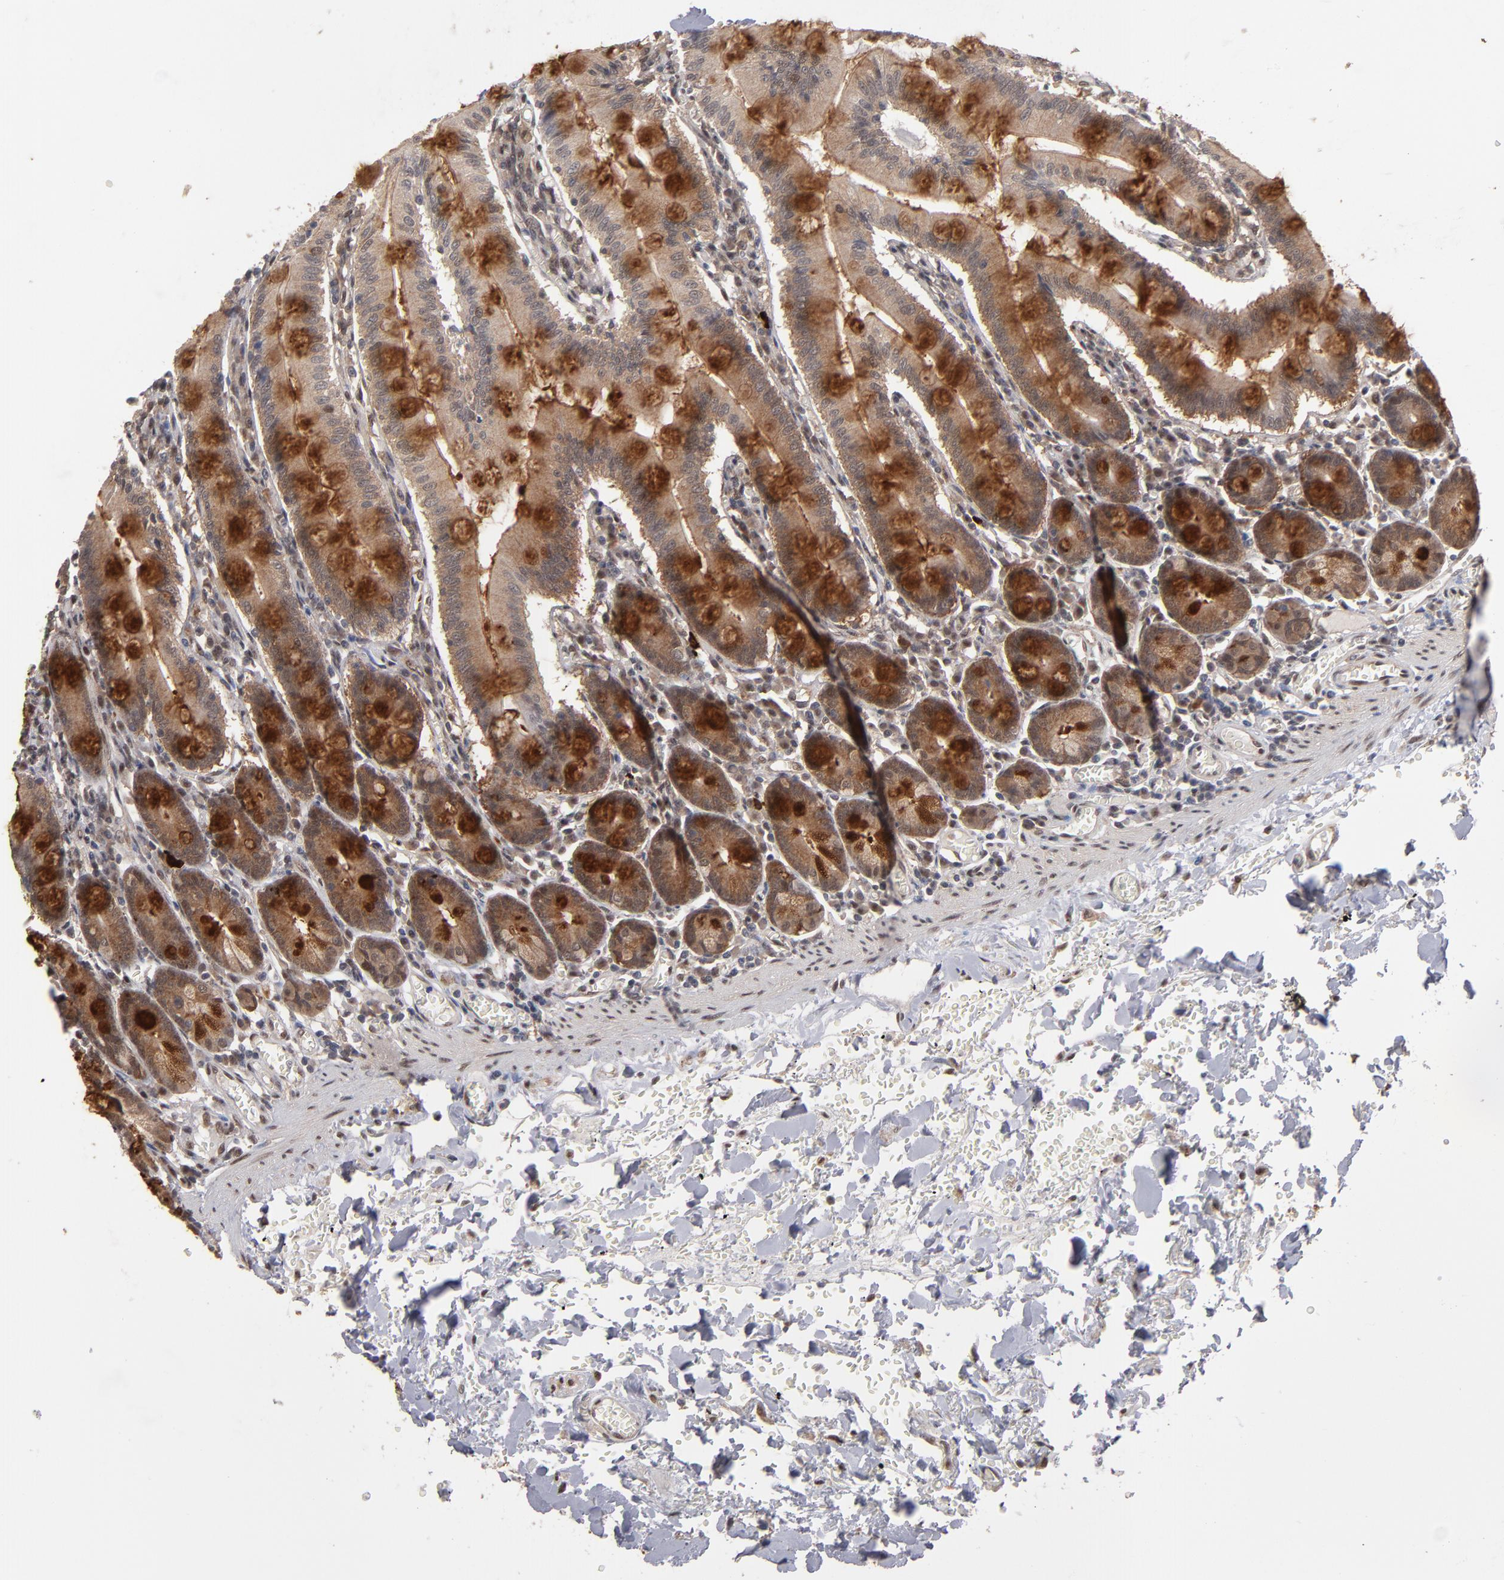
{"staining": {"intensity": "moderate", "quantity": ">75%", "location": "cytoplasmic/membranous,nuclear"}, "tissue": "small intestine", "cell_type": "Glandular cells", "image_type": "normal", "snomed": [{"axis": "morphology", "description": "Normal tissue, NOS"}, {"axis": "topography", "description": "Small intestine"}], "caption": "DAB (3,3'-diaminobenzidine) immunohistochemical staining of unremarkable human small intestine shows moderate cytoplasmic/membranous,nuclear protein expression in approximately >75% of glandular cells.", "gene": "HUWE1", "patient": {"sex": "male", "age": 71}}